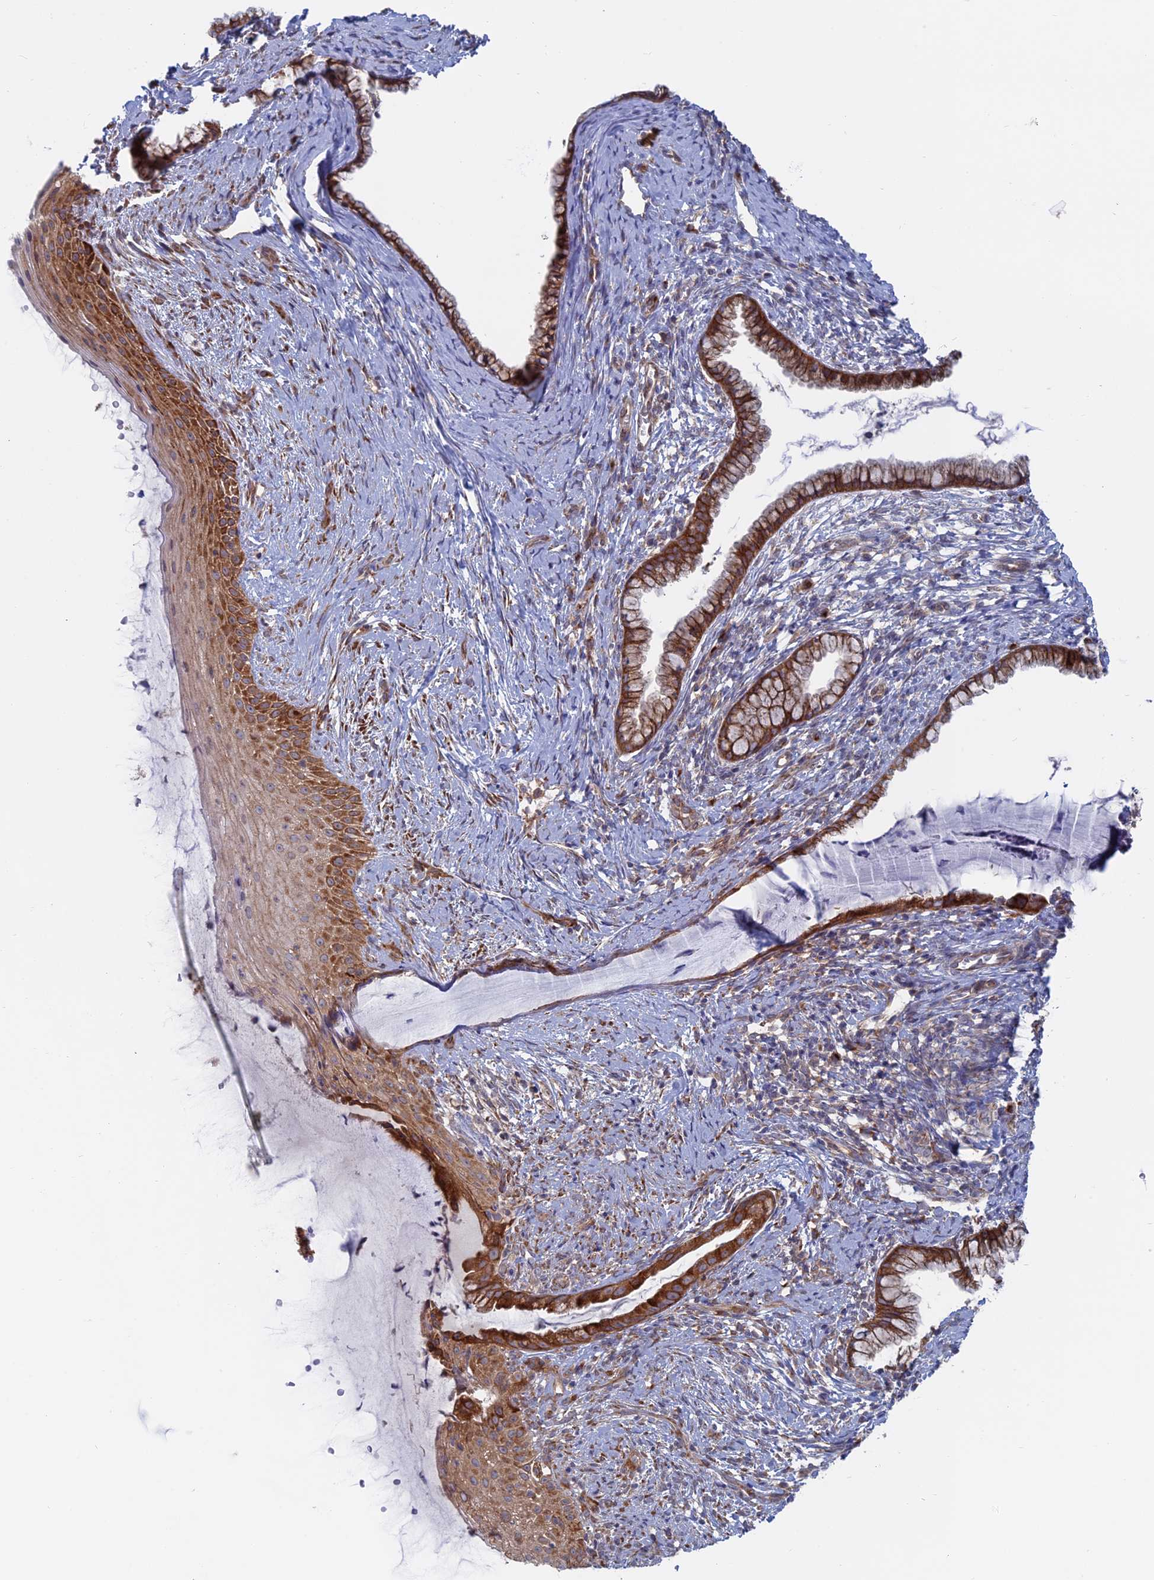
{"staining": {"intensity": "strong", "quantity": ">75%", "location": "cytoplasmic/membranous"}, "tissue": "cervix", "cell_type": "Glandular cells", "image_type": "normal", "snomed": [{"axis": "morphology", "description": "Normal tissue, NOS"}, {"axis": "topography", "description": "Cervix"}], "caption": "Normal cervix was stained to show a protein in brown. There is high levels of strong cytoplasmic/membranous expression in about >75% of glandular cells. (DAB IHC with brightfield microscopy, high magnification).", "gene": "TBC1D30", "patient": {"sex": "female", "age": 36}}